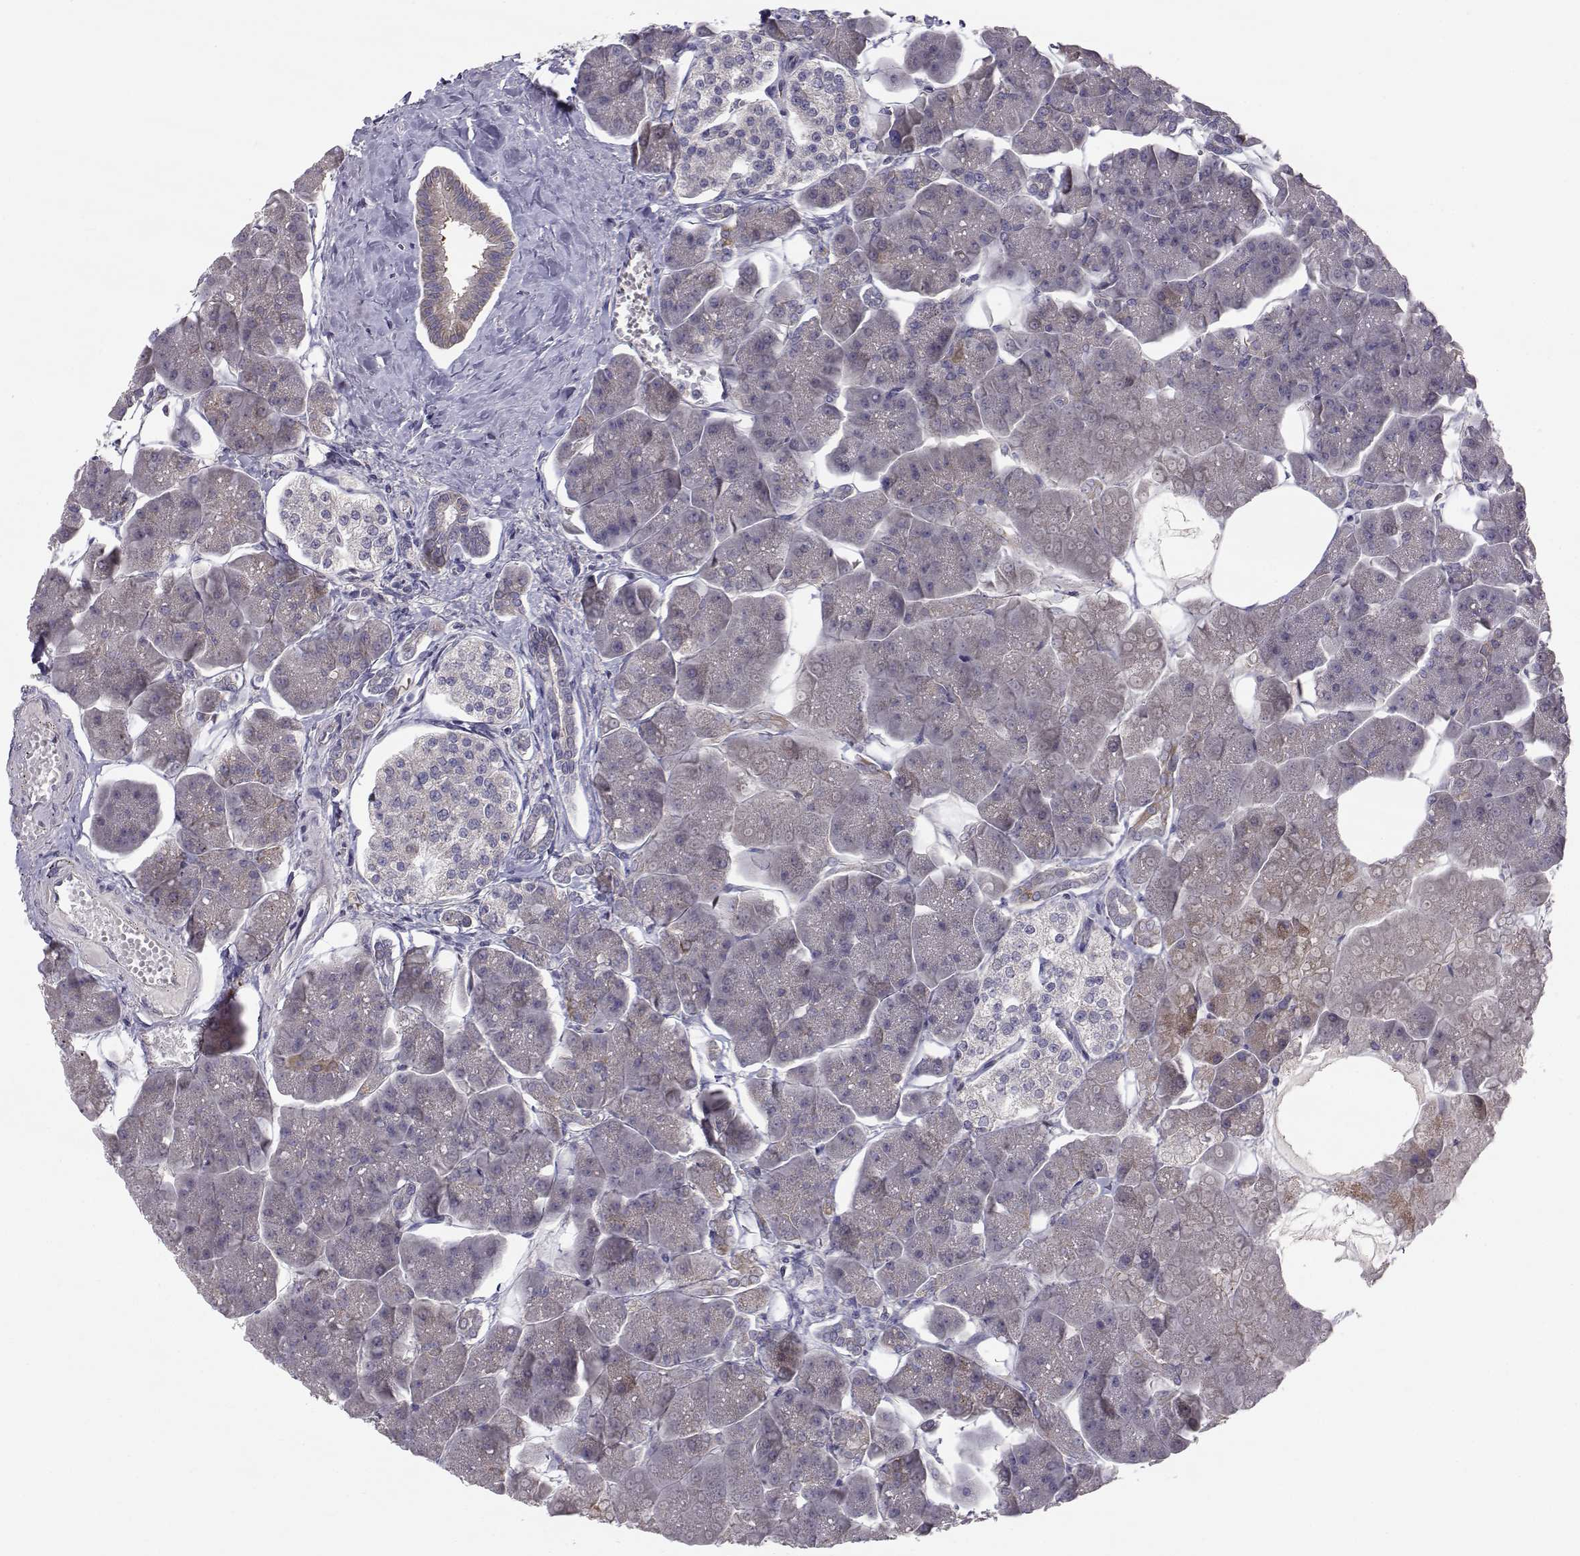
{"staining": {"intensity": "weak", "quantity": "<25%", "location": "cytoplasmic/membranous"}, "tissue": "pancreas", "cell_type": "Exocrine glandular cells", "image_type": "normal", "snomed": [{"axis": "morphology", "description": "Normal tissue, NOS"}, {"axis": "topography", "description": "Adipose tissue"}, {"axis": "topography", "description": "Pancreas"}, {"axis": "topography", "description": "Peripheral nerve tissue"}], "caption": "A high-resolution micrograph shows immunohistochemistry (IHC) staining of normal pancreas, which exhibits no significant positivity in exocrine glandular cells. Nuclei are stained in blue.", "gene": "PEX5L", "patient": {"sex": "female", "age": 58}}